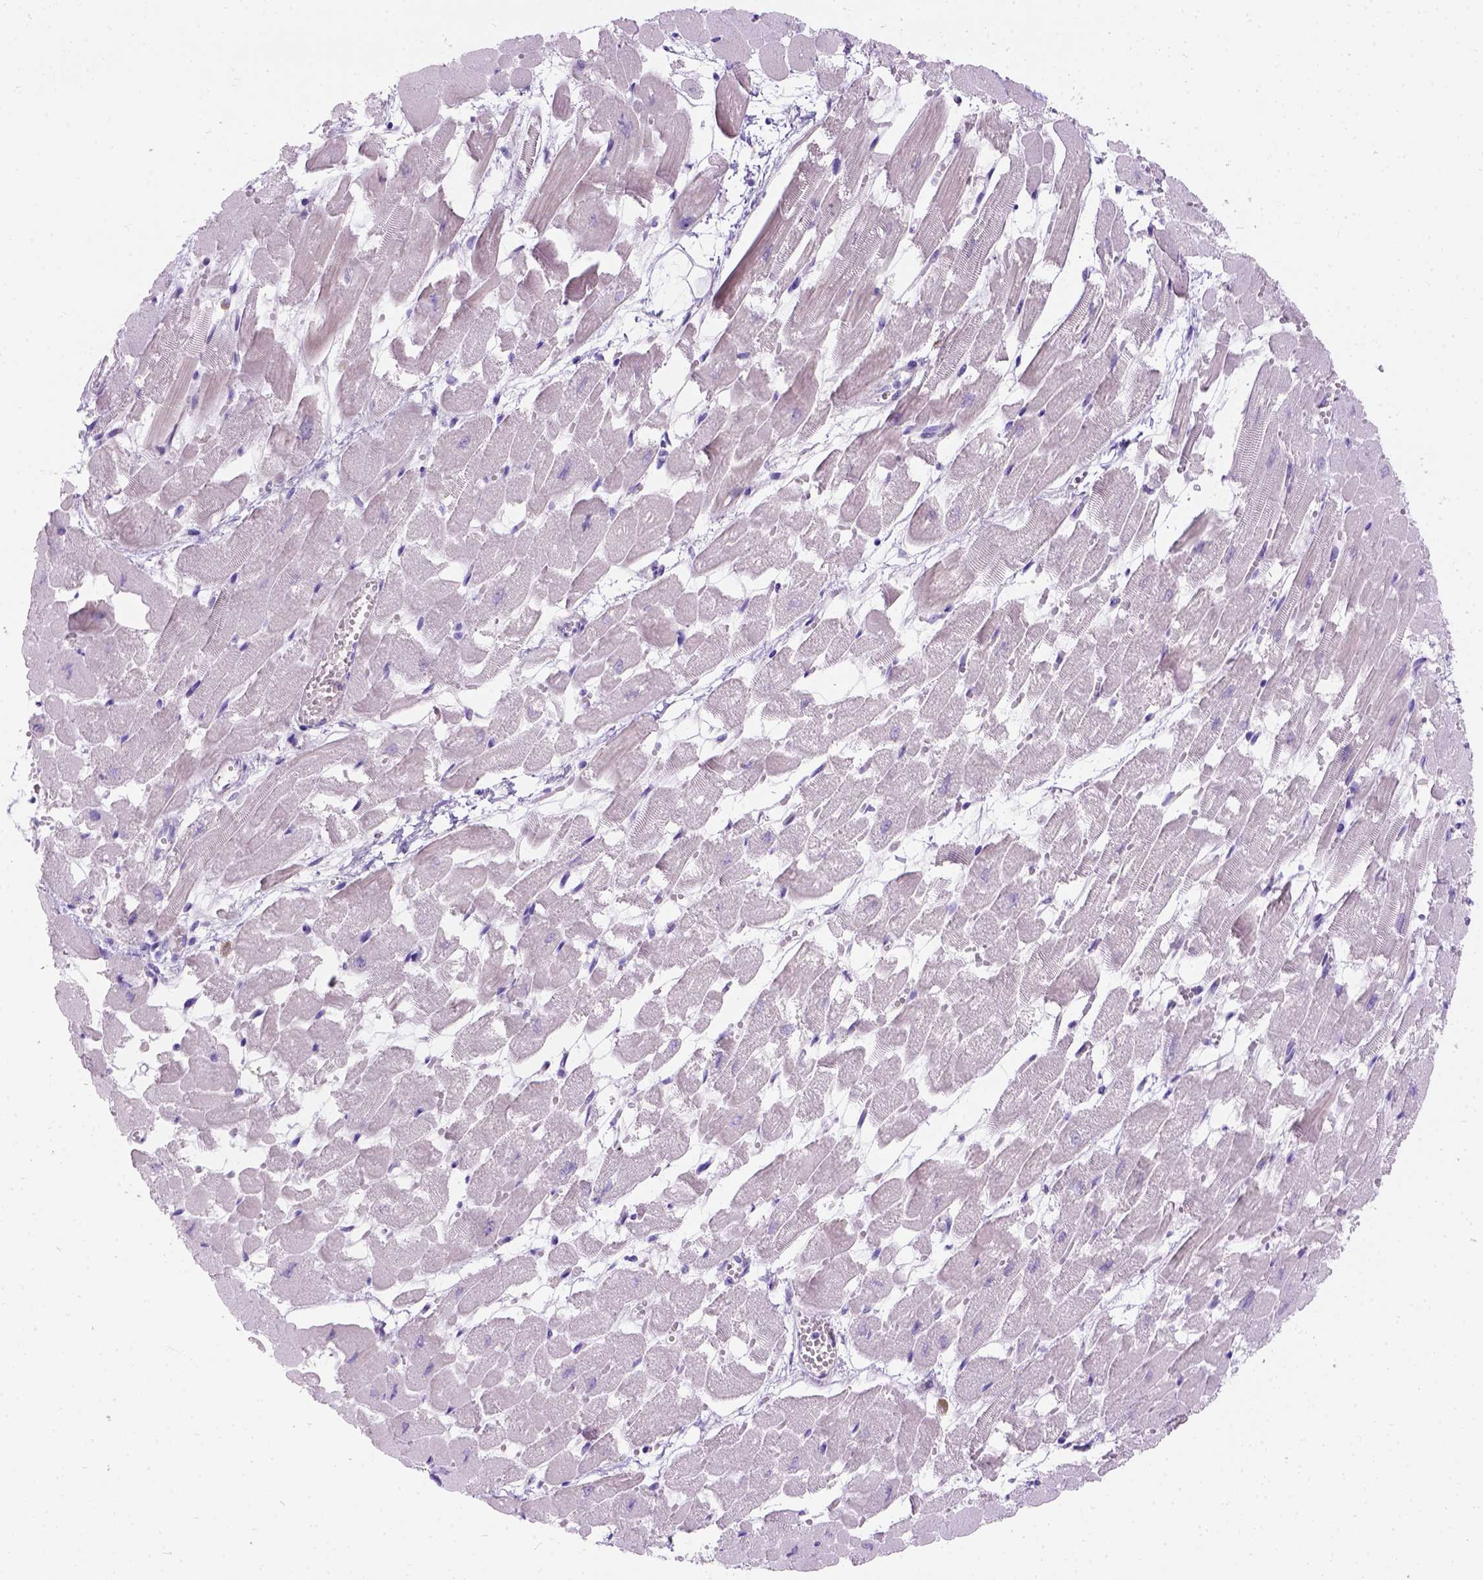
{"staining": {"intensity": "negative", "quantity": "none", "location": "none"}, "tissue": "heart muscle", "cell_type": "Cardiomyocytes", "image_type": "normal", "snomed": [{"axis": "morphology", "description": "Normal tissue, NOS"}, {"axis": "topography", "description": "Heart"}], "caption": "Immunohistochemistry (IHC) photomicrograph of normal heart muscle: heart muscle stained with DAB (3,3'-diaminobenzidine) displays no significant protein staining in cardiomyocytes.", "gene": "C20orf144", "patient": {"sex": "female", "age": 52}}